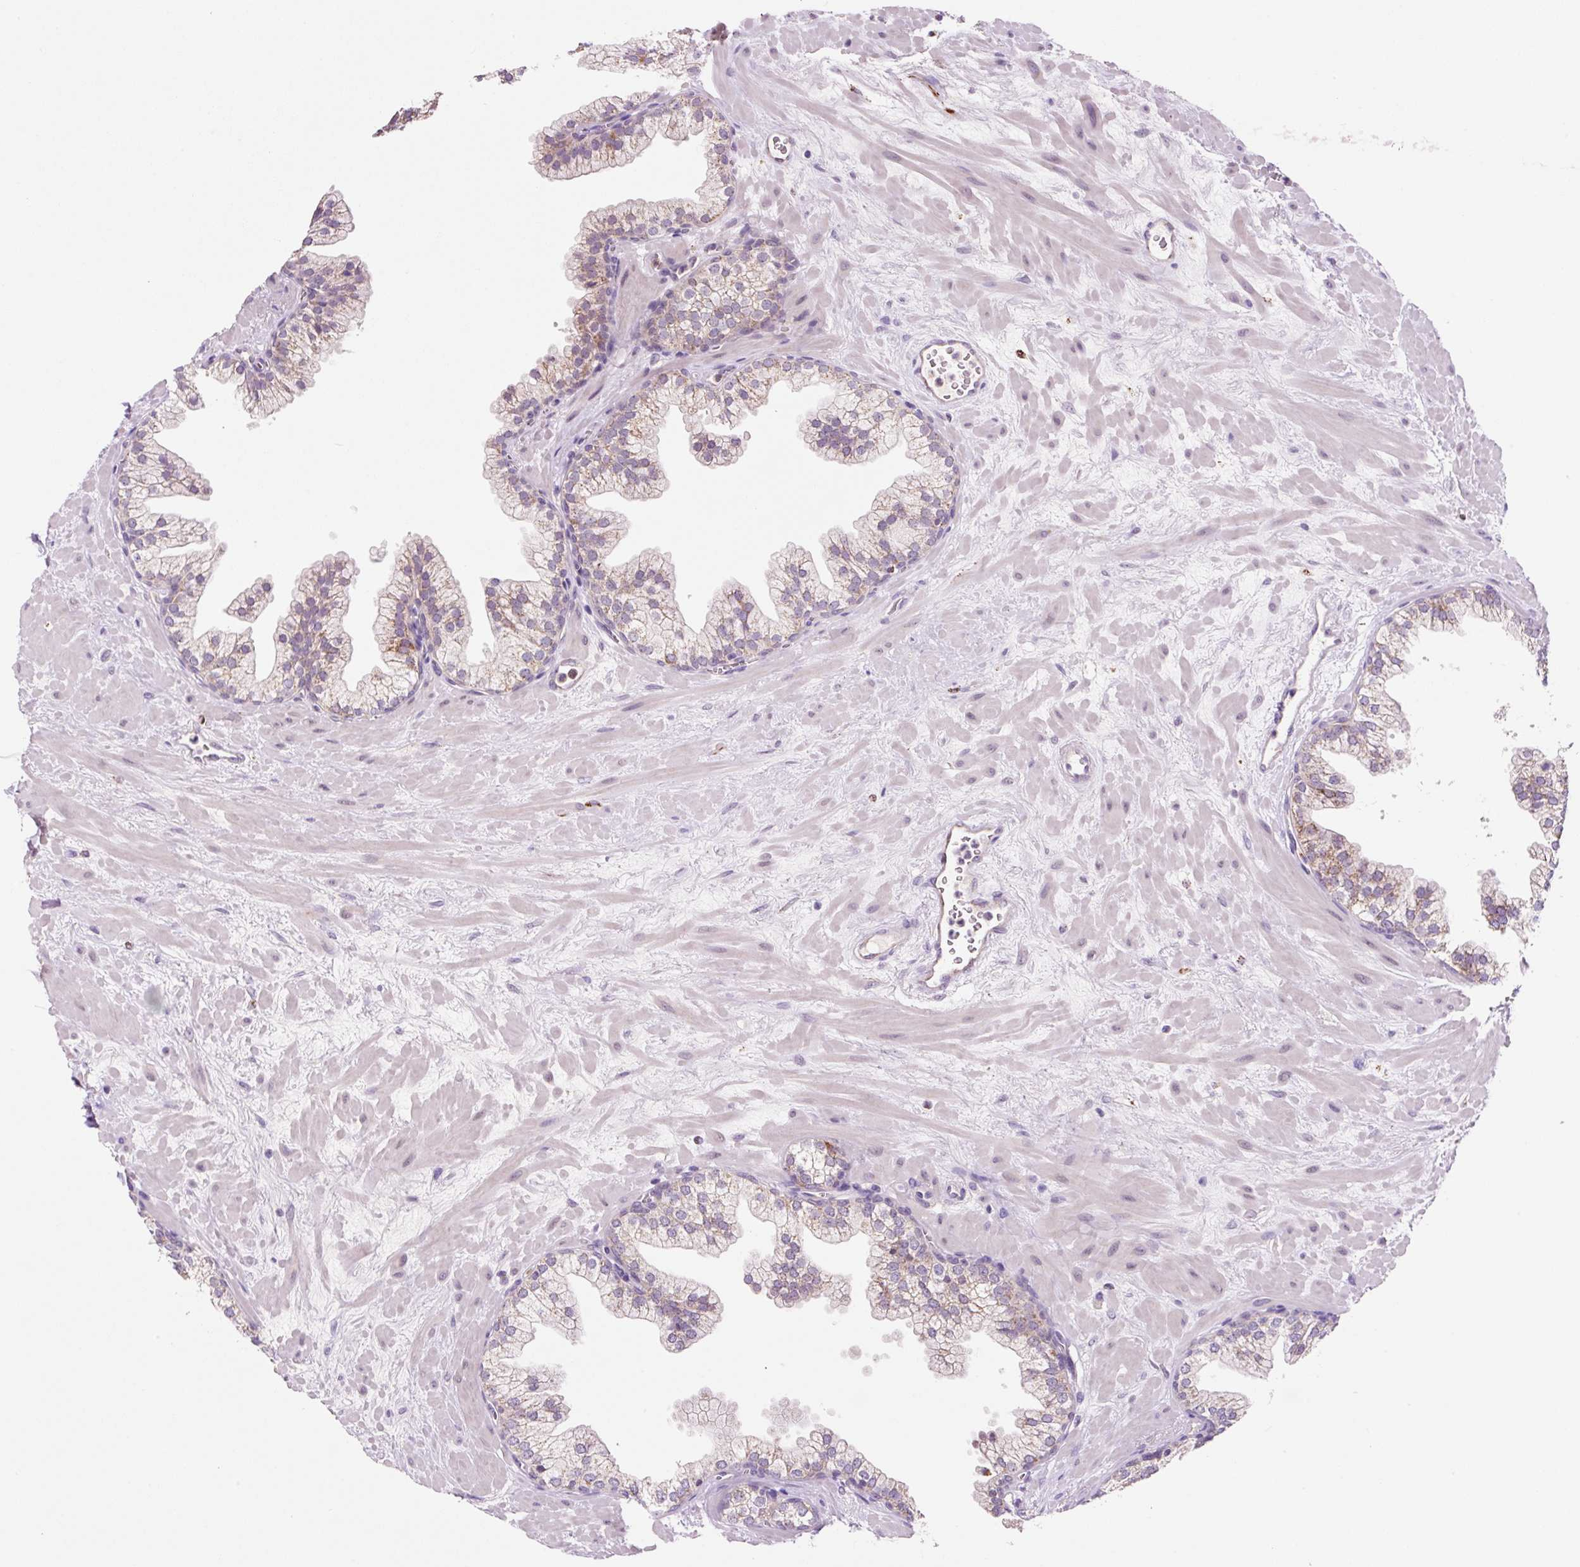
{"staining": {"intensity": "weak", "quantity": "25%-75%", "location": "cytoplasmic/membranous"}, "tissue": "prostate", "cell_type": "Glandular cells", "image_type": "normal", "snomed": [{"axis": "morphology", "description": "Normal tissue, NOS"}, {"axis": "topography", "description": "Prostate"}, {"axis": "topography", "description": "Peripheral nerve tissue"}], "caption": "IHC micrograph of normal prostate stained for a protein (brown), which reveals low levels of weak cytoplasmic/membranous positivity in about 25%-75% of glandular cells.", "gene": "PCK2", "patient": {"sex": "male", "age": 61}}